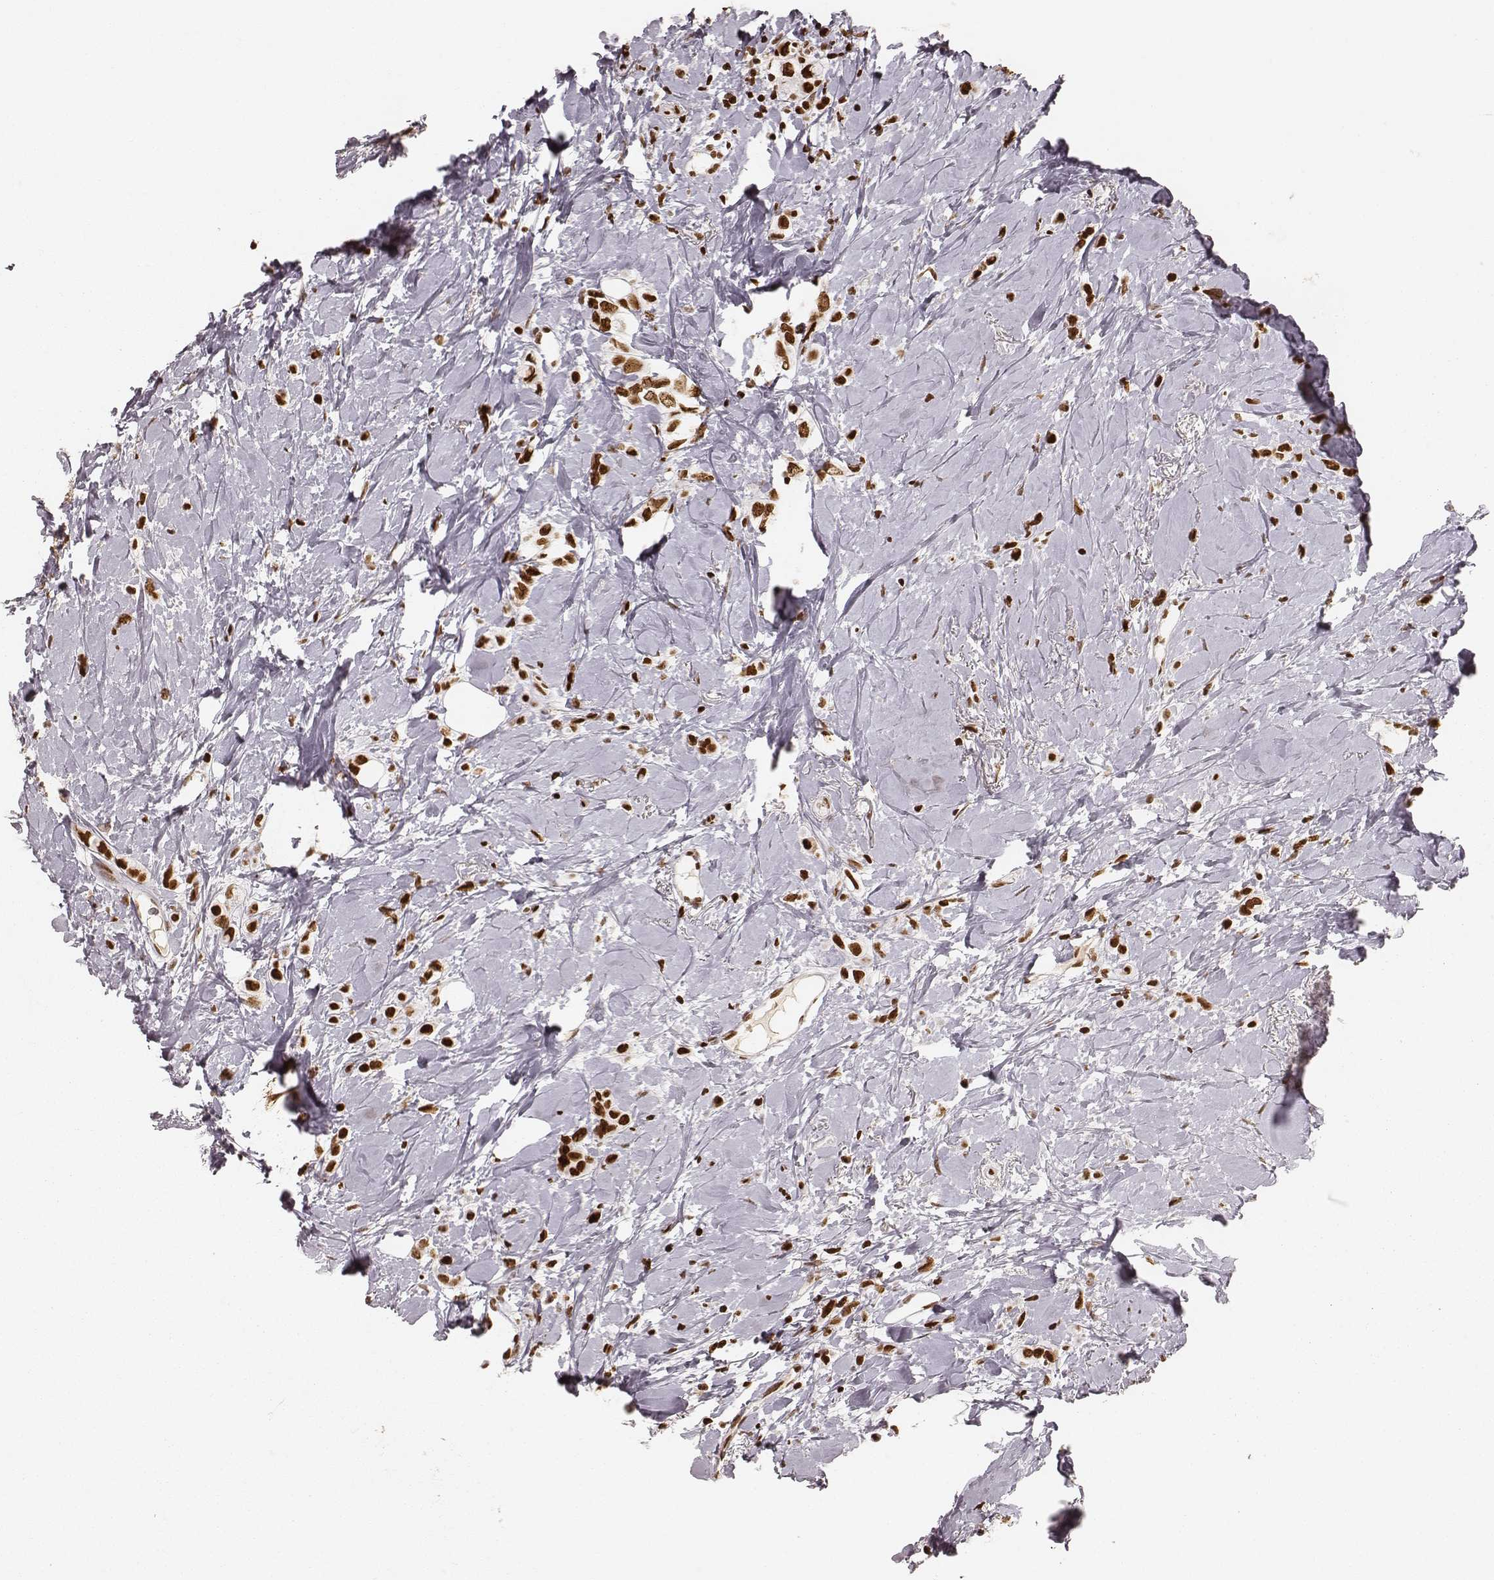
{"staining": {"intensity": "strong", "quantity": ">75%", "location": "nuclear"}, "tissue": "breast cancer", "cell_type": "Tumor cells", "image_type": "cancer", "snomed": [{"axis": "morphology", "description": "Lobular carcinoma"}, {"axis": "topography", "description": "Breast"}], "caption": "This photomicrograph exhibits breast cancer stained with immunohistochemistry (IHC) to label a protein in brown. The nuclear of tumor cells show strong positivity for the protein. Nuclei are counter-stained blue.", "gene": "PARP1", "patient": {"sex": "female", "age": 66}}